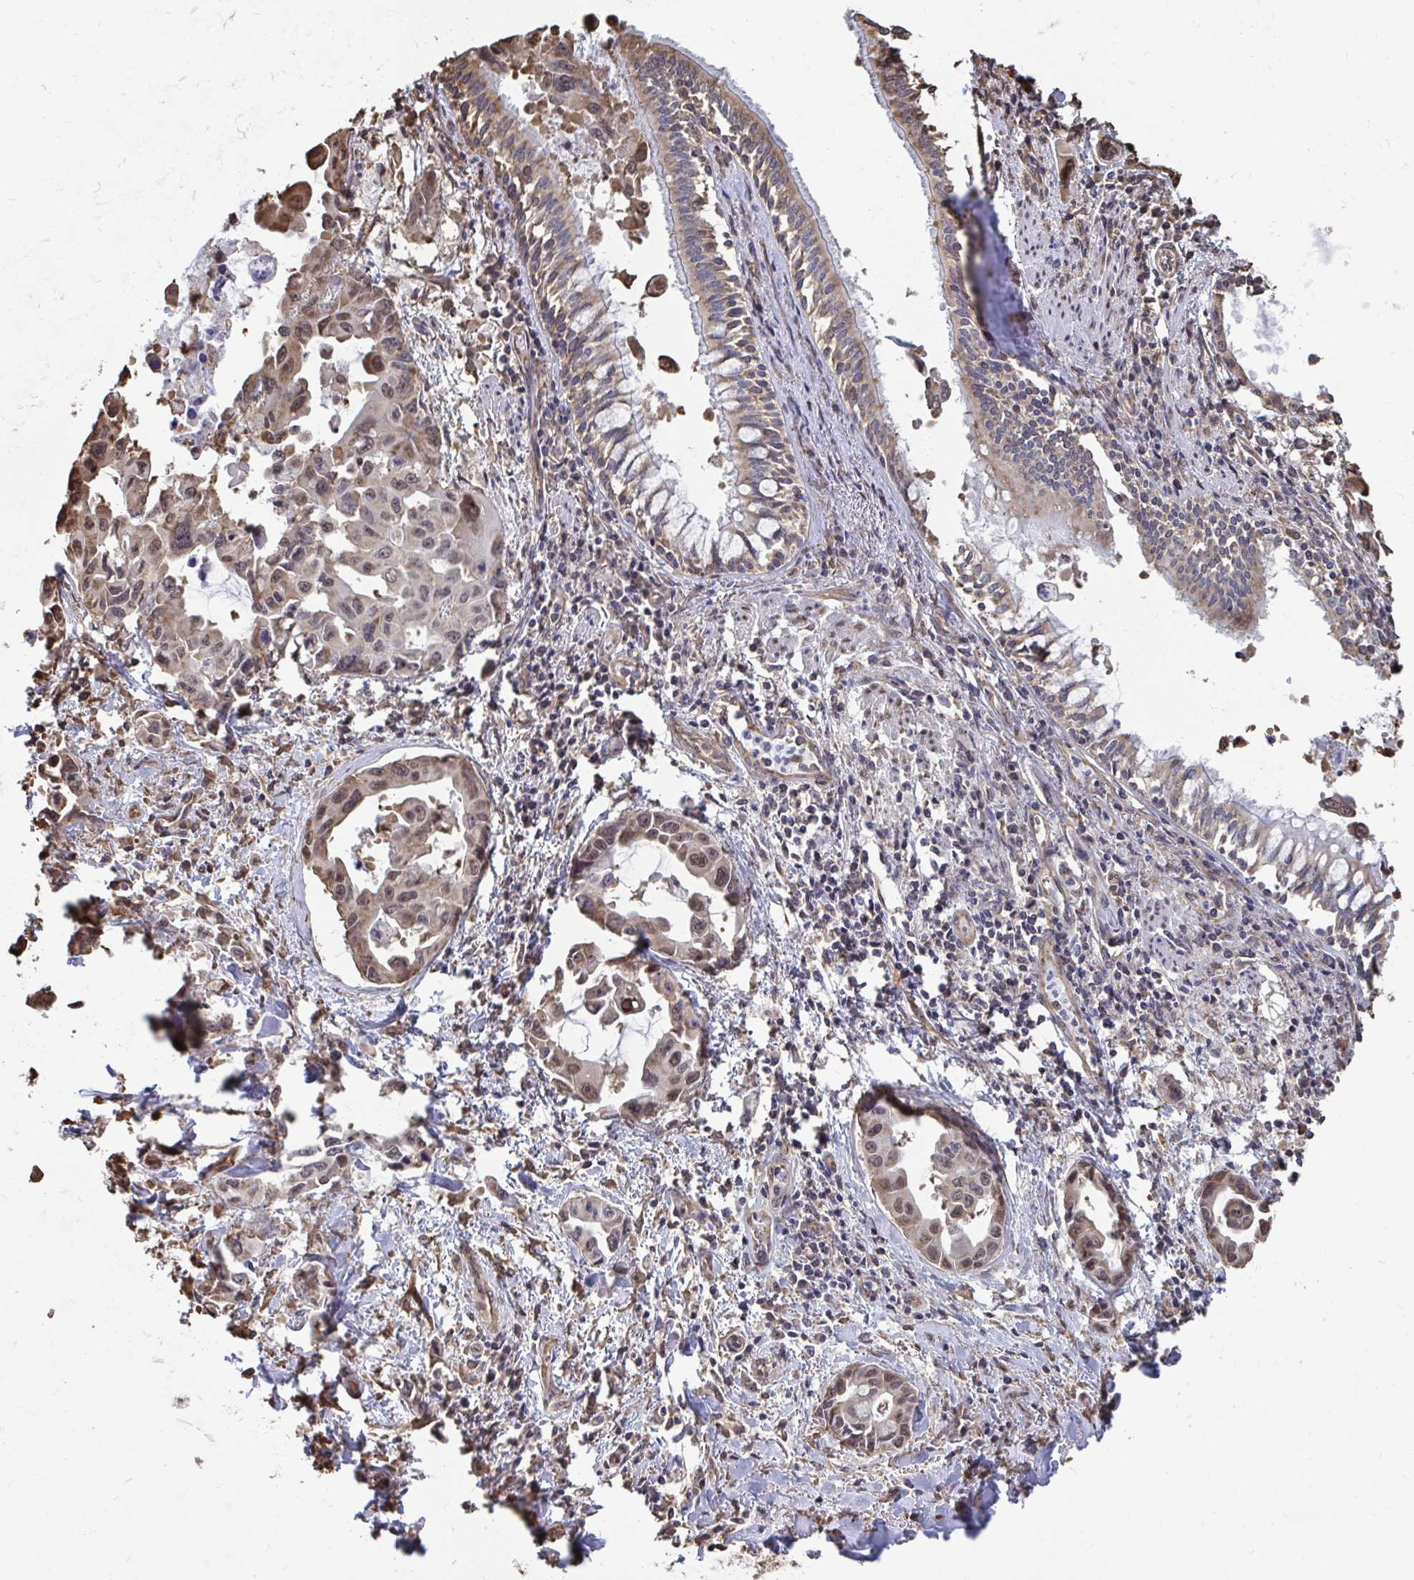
{"staining": {"intensity": "moderate", "quantity": ">75%", "location": "cytoplasmic/membranous,nuclear"}, "tissue": "lung cancer", "cell_type": "Tumor cells", "image_type": "cancer", "snomed": [{"axis": "morphology", "description": "Adenocarcinoma, NOS"}, {"axis": "topography", "description": "Lung"}], "caption": "Immunohistochemistry photomicrograph of lung cancer (adenocarcinoma) stained for a protein (brown), which demonstrates medium levels of moderate cytoplasmic/membranous and nuclear staining in approximately >75% of tumor cells.", "gene": "SYNCRIP", "patient": {"sex": "male", "age": 64}}